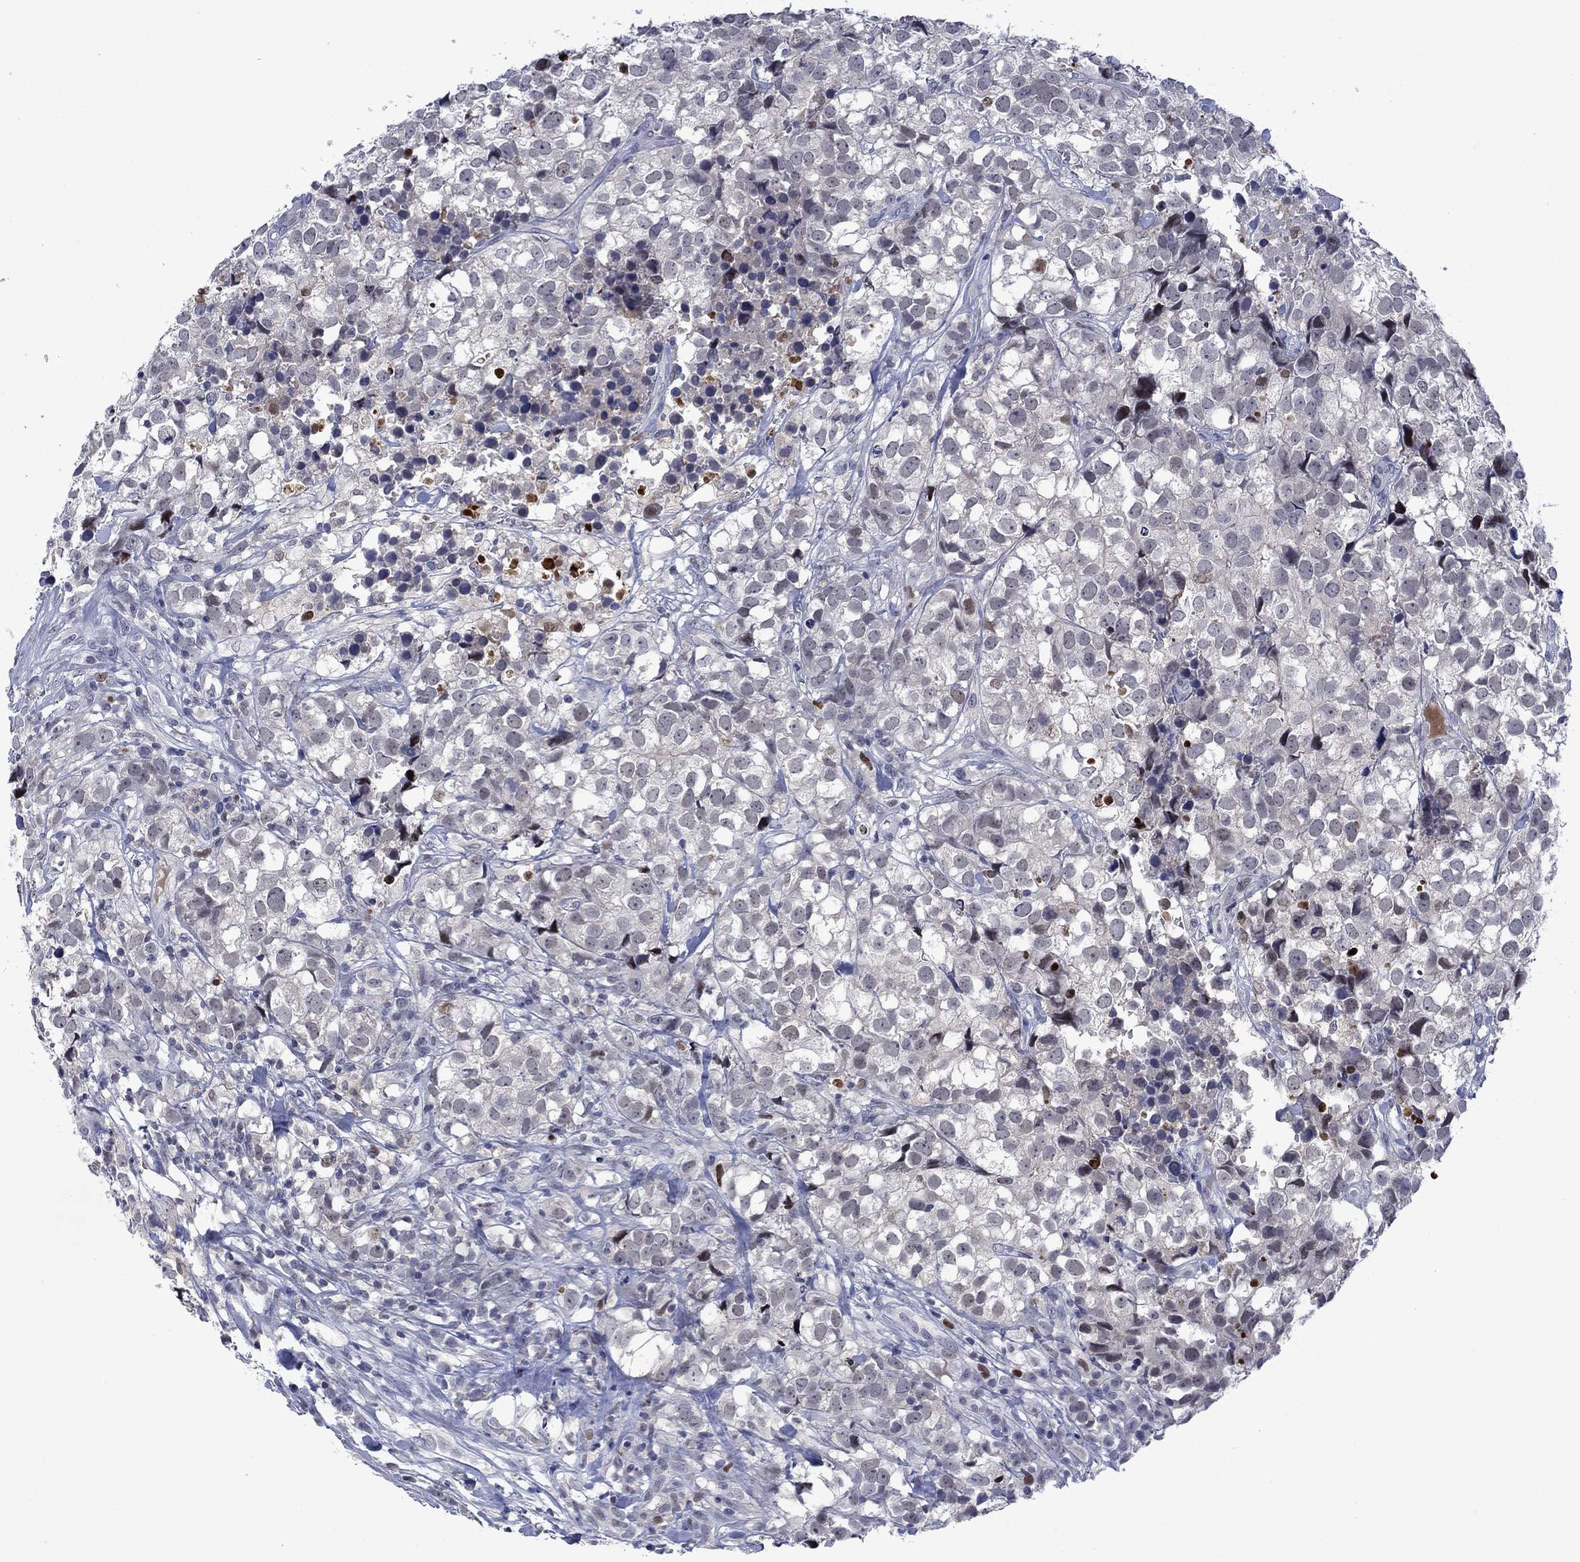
{"staining": {"intensity": "negative", "quantity": "none", "location": "none"}, "tissue": "breast cancer", "cell_type": "Tumor cells", "image_type": "cancer", "snomed": [{"axis": "morphology", "description": "Duct carcinoma"}, {"axis": "topography", "description": "Breast"}], "caption": "DAB (3,3'-diaminobenzidine) immunohistochemical staining of human invasive ductal carcinoma (breast) exhibits no significant positivity in tumor cells. (DAB (3,3'-diaminobenzidine) immunohistochemistry (IHC) with hematoxylin counter stain).", "gene": "AGL", "patient": {"sex": "female", "age": 30}}